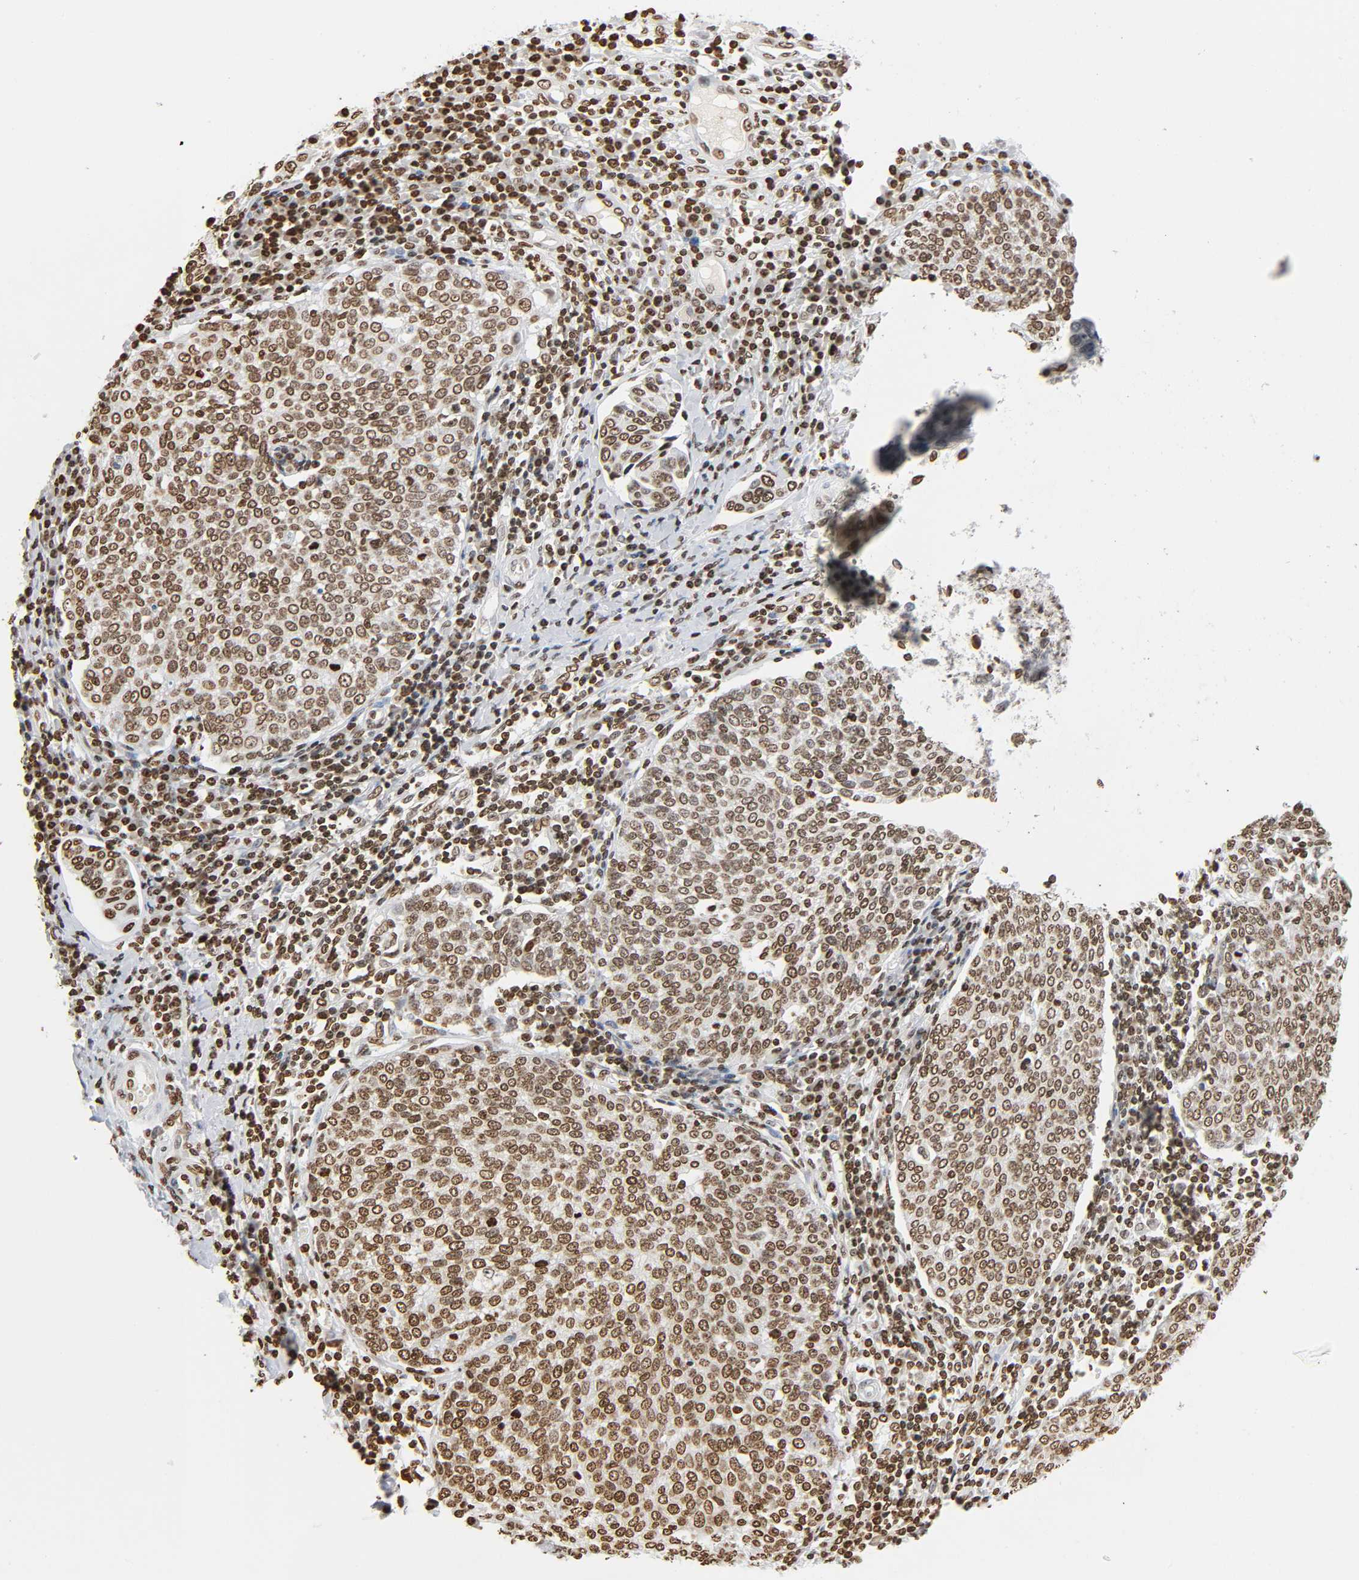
{"staining": {"intensity": "moderate", "quantity": ">75%", "location": "nuclear"}, "tissue": "cervical cancer", "cell_type": "Tumor cells", "image_type": "cancer", "snomed": [{"axis": "morphology", "description": "Squamous cell carcinoma, NOS"}, {"axis": "topography", "description": "Cervix"}], "caption": "Protein analysis of squamous cell carcinoma (cervical) tissue exhibits moderate nuclear staining in about >75% of tumor cells.", "gene": "HOXA6", "patient": {"sex": "female", "age": 40}}